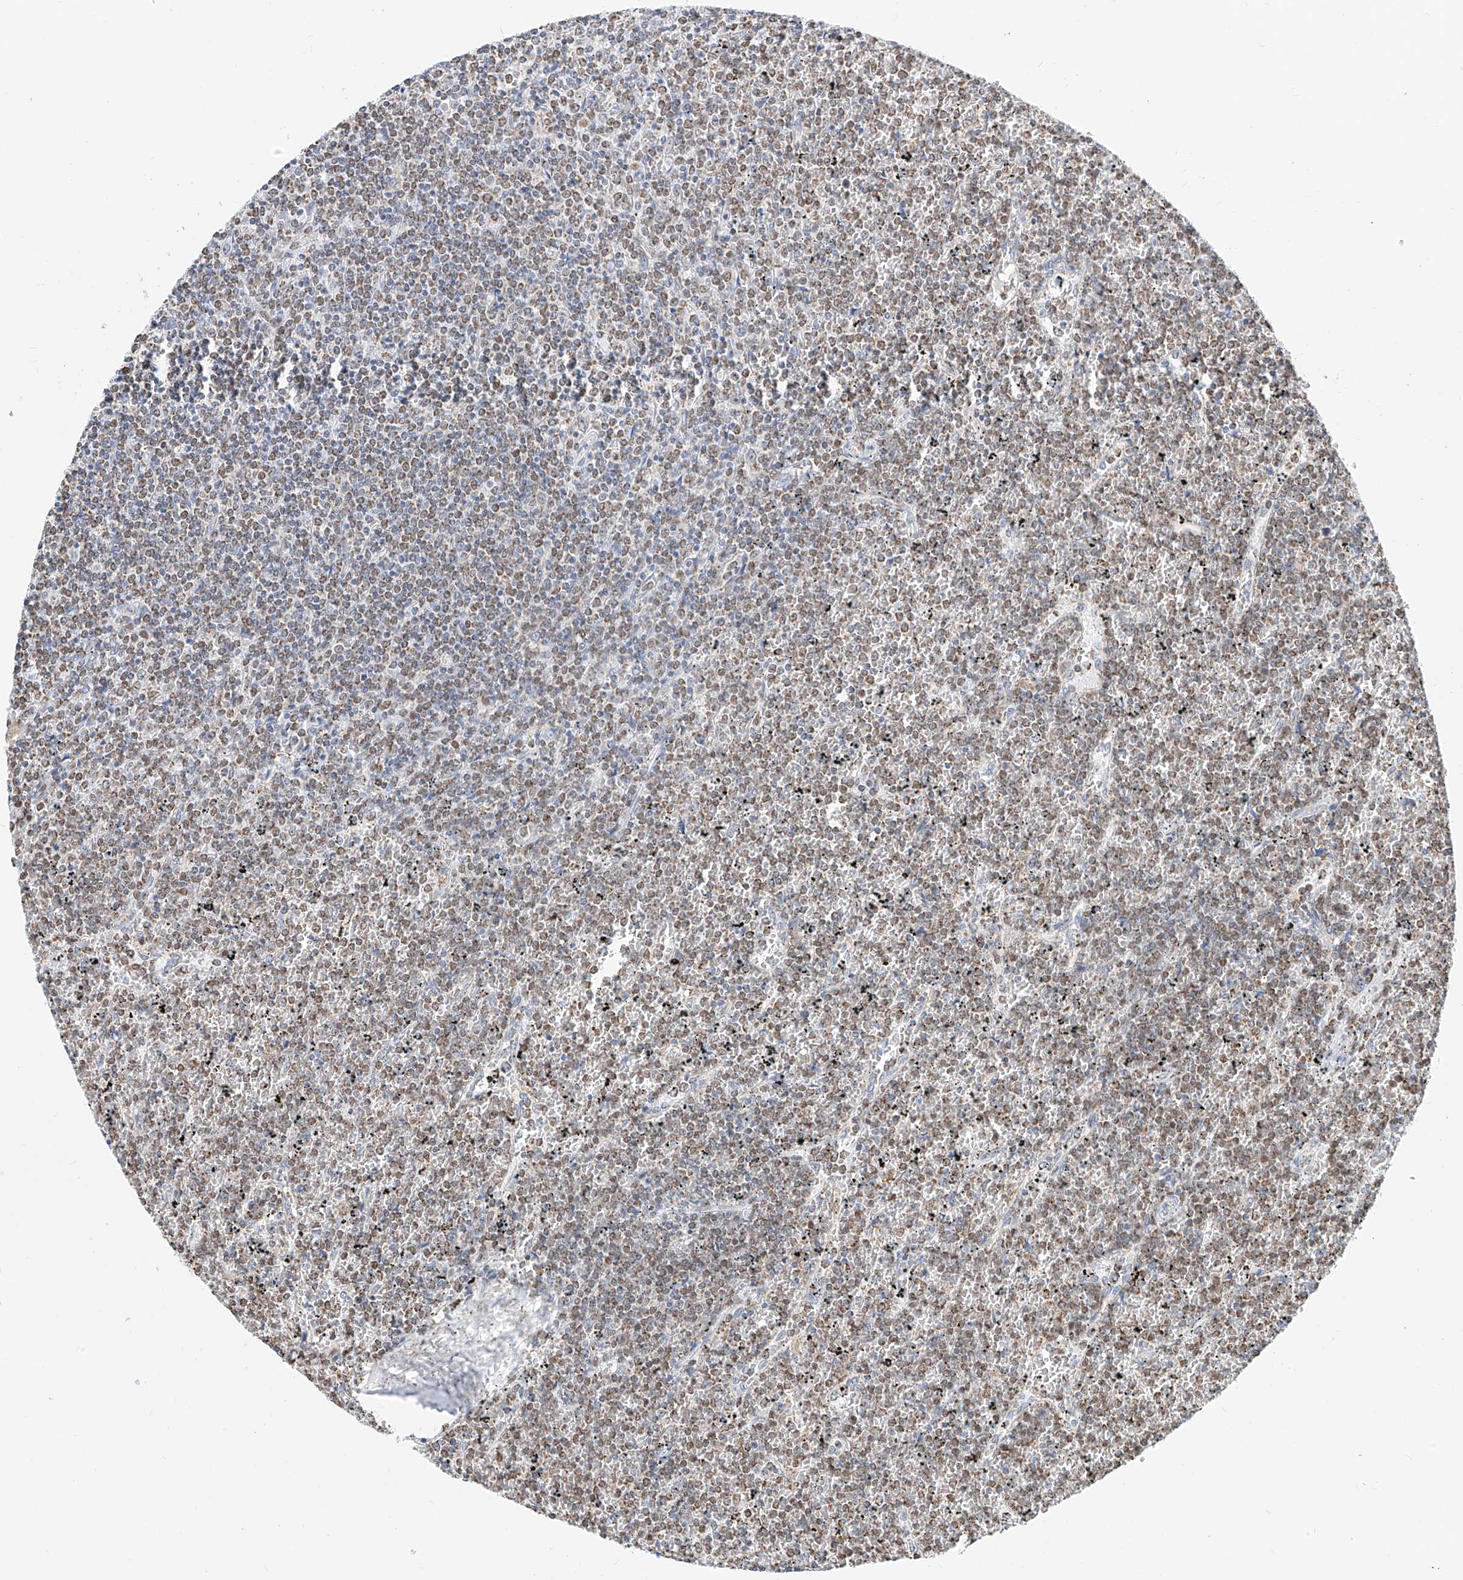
{"staining": {"intensity": "weak", "quantity": ">75%", "location": "cytoplasmic/membranous"}, "tissue": "lymphoma", "cell_type": "Tumor cells", "image_type": "cancer", "snomed": [{"axis": "morphology", "description": "Malignant lymphoma, non-Hodgkin's type, Low grade"}, {"axis": "topography", "description": "Spleen"}], "caption": "IHC micrograph of human lymphoma stained for a protein (brown), which displays low levels of weak cytoplasmic/membranous positivity in approximately >75% of tumor cells.", "gene": "NALCN", "patient": {"sex": "female", "age": 19}}